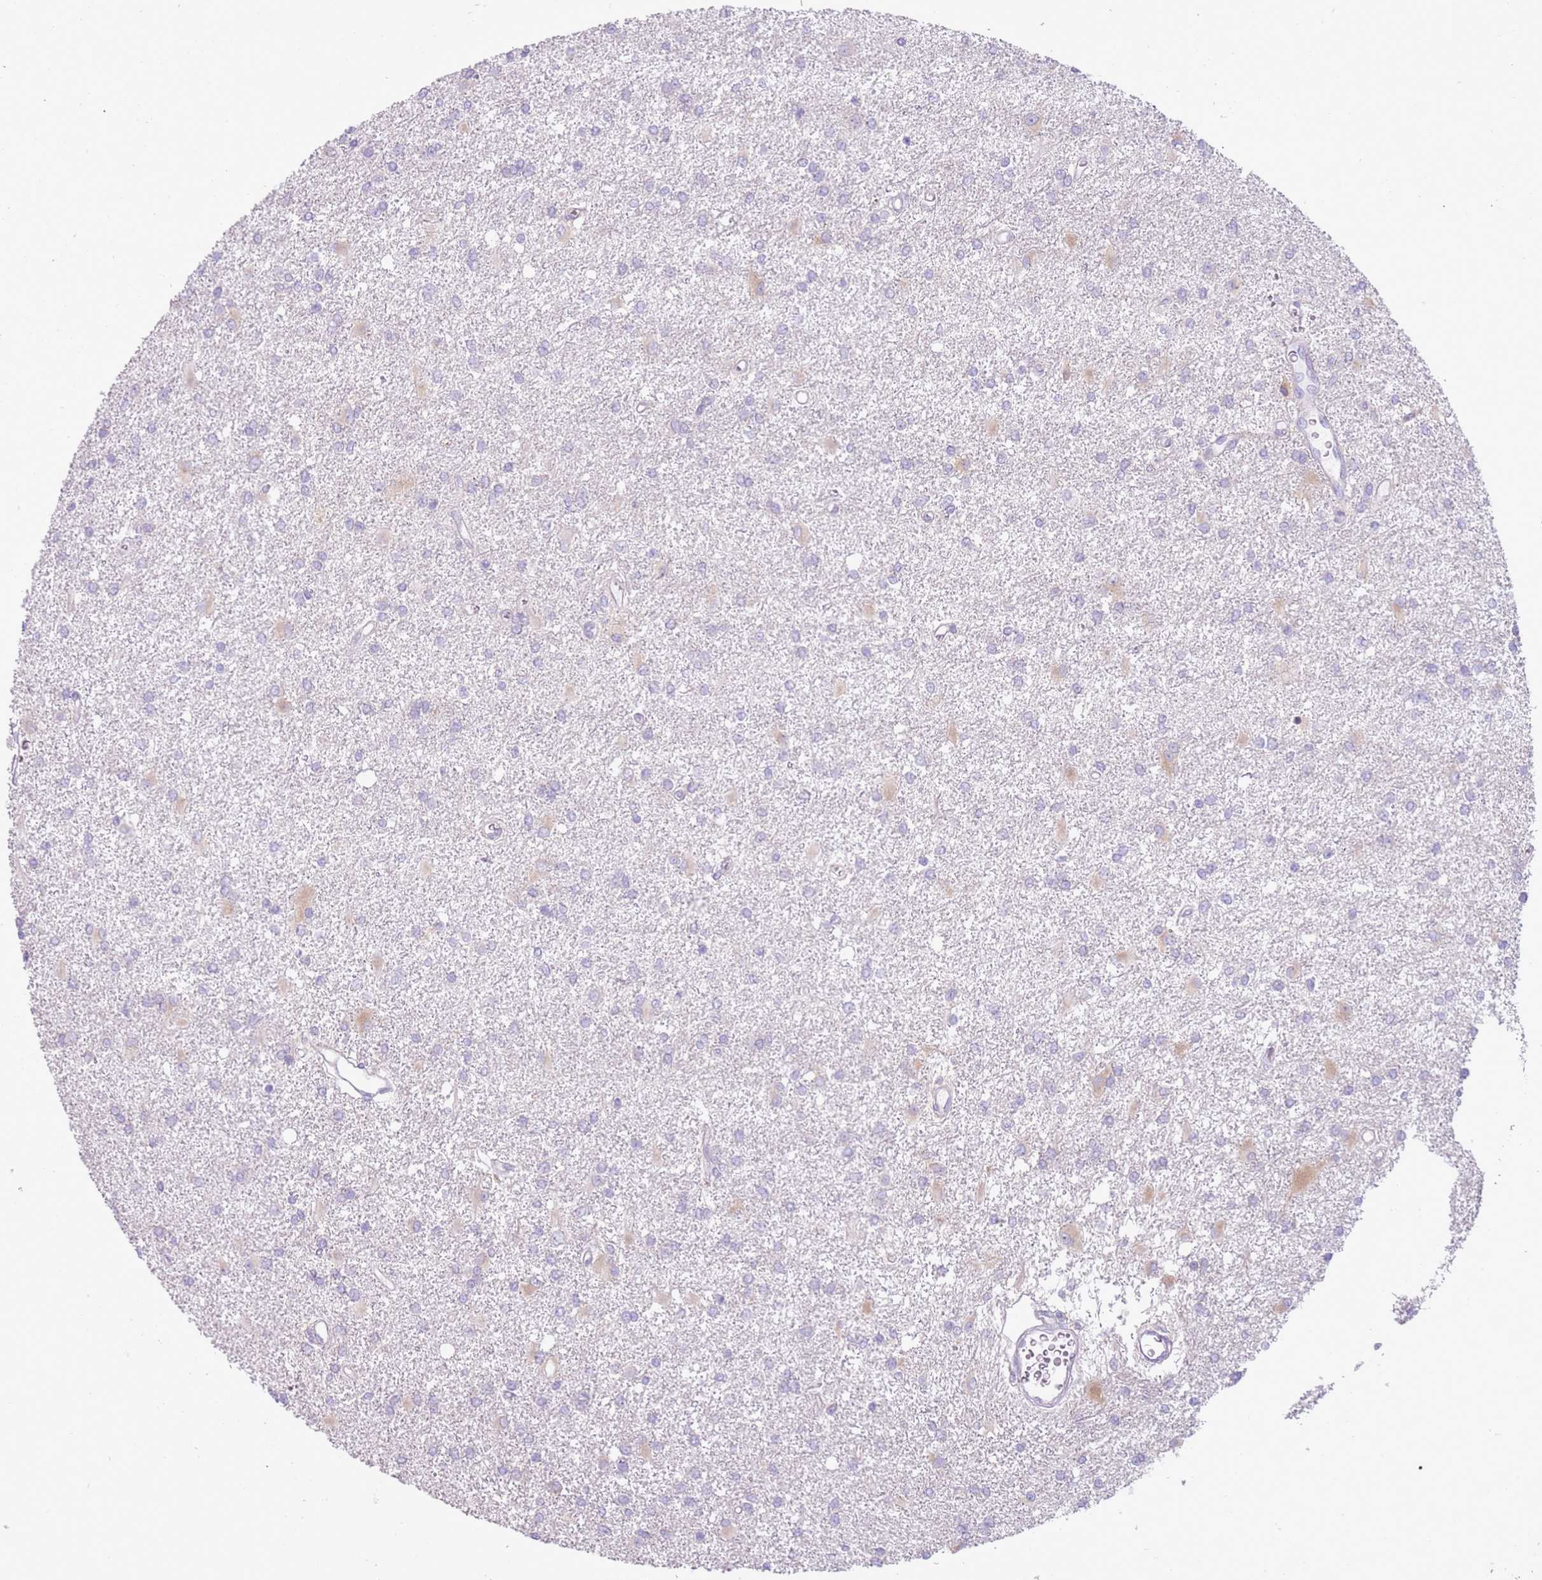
{"staining": {"intensity": "negative", "quantity": "none", "location": "none"}, "tissue": "glioma", "cell_type": "Tumor cells", "image_type": "cancer", "snomed": [{"axis": "morphology", "description": "Glioma, malignant, High grade"}, {"axis": "topography", "description": "Brain"}], "caption": "A high-resolution image shows IHC staining of glioma, which reveals no significant positivity in tumor cells. (Immunohistochemistry, brightfield microscopy, high magnification).", "gene": "OAF", "patient": {"sex": "female", "age": 50}}